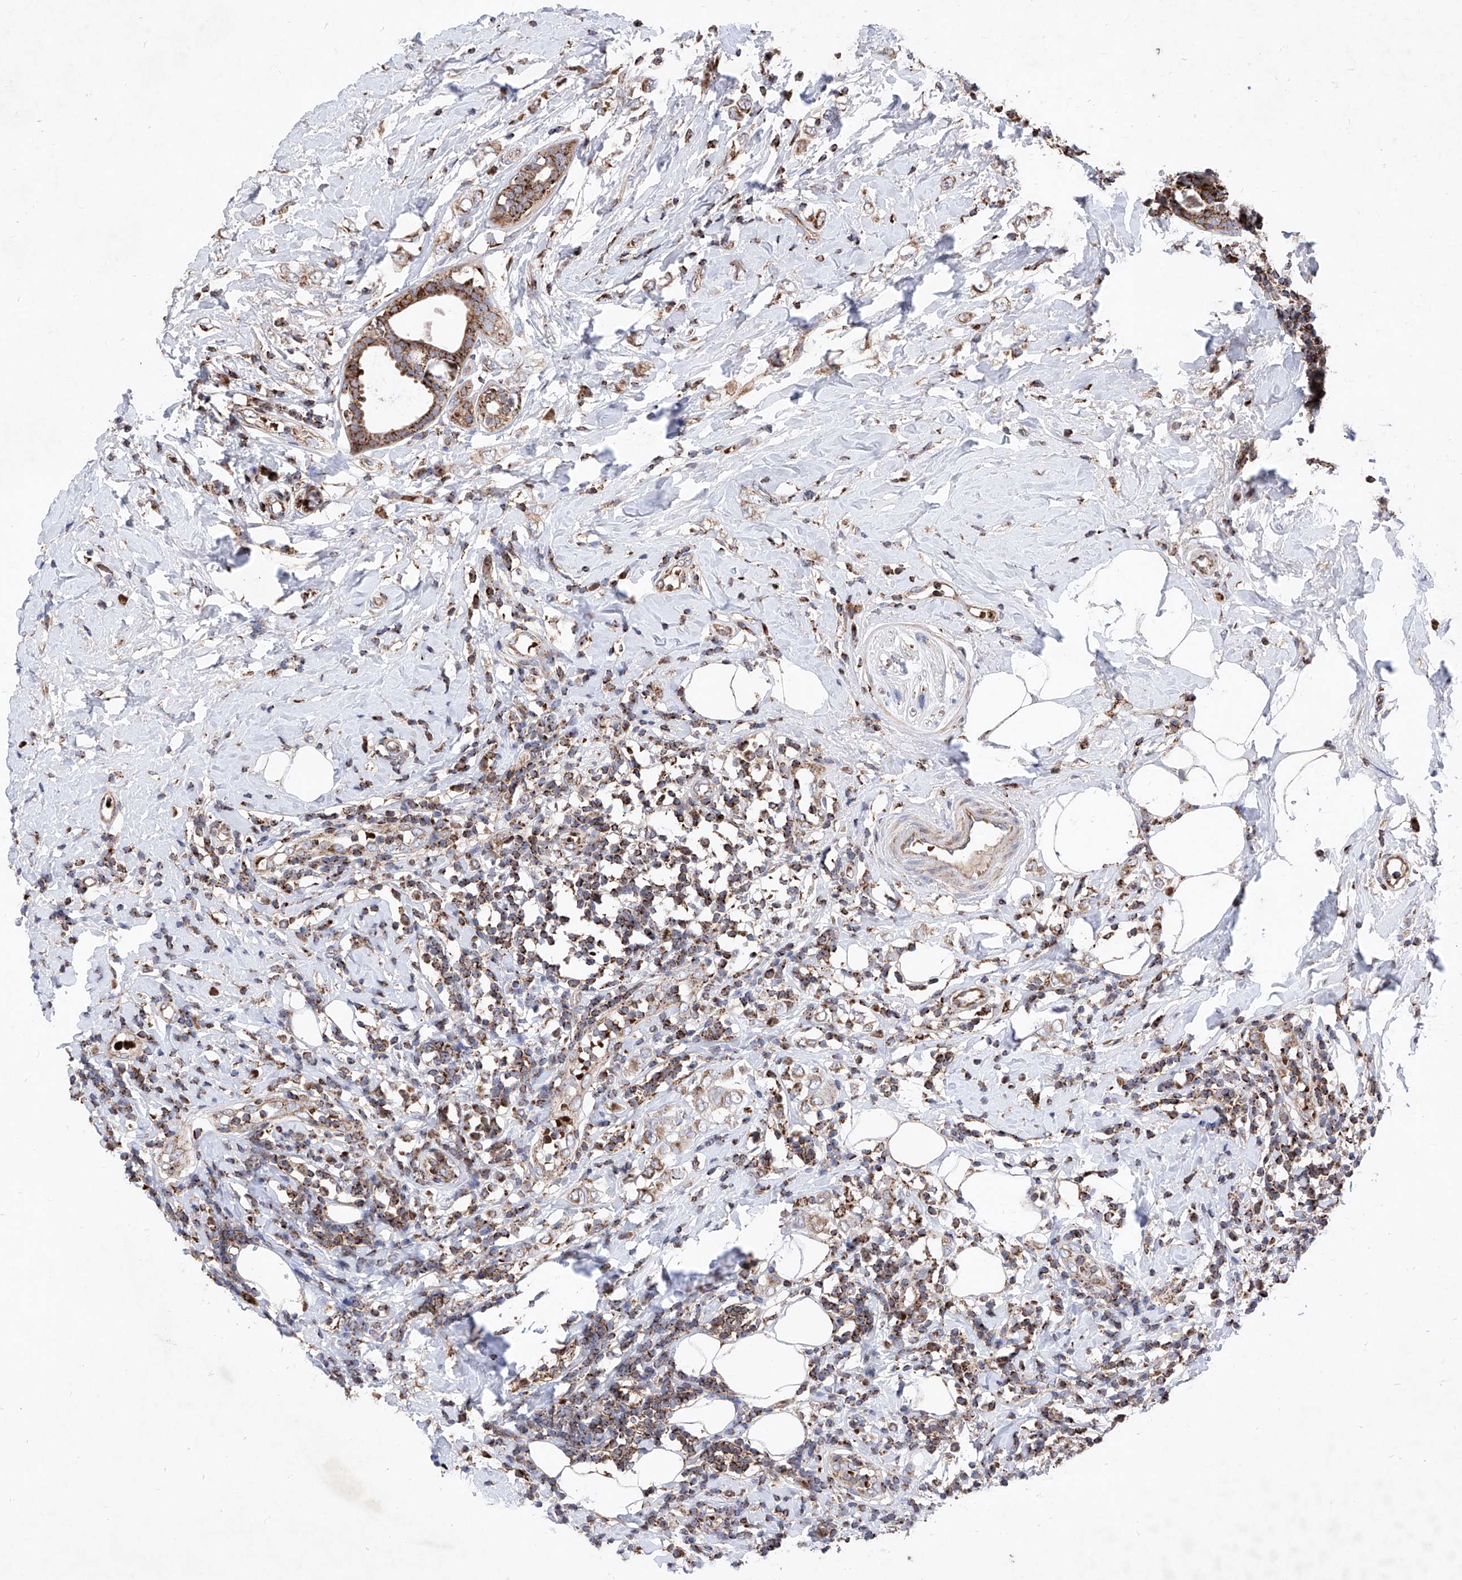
{"staining": {"intensity": "moderate", "quantity": ">75%", "location": "cytoplasmic/membranous"}, "tissue": "breast cancer", "cell_type": "Tumor cells", "image_type": "cancer", "snomed": [{"axis": "morphology", "description": "Lobular carcinoma"}, {"axis": "topography", "description": "Breast"}], "caption": "Protein staining exhibits moderate cytoplasmic/membranous staining in about >75% of tumor cells in breast cancer. Using DAB (3,3'-diaminobenzidine) (brown) and hematoxylin (blue) stains, captured at high magnification using brightfield microscopy.", "gene": "SEMA6A", "patient": {"sex": "female", "age": 47}}